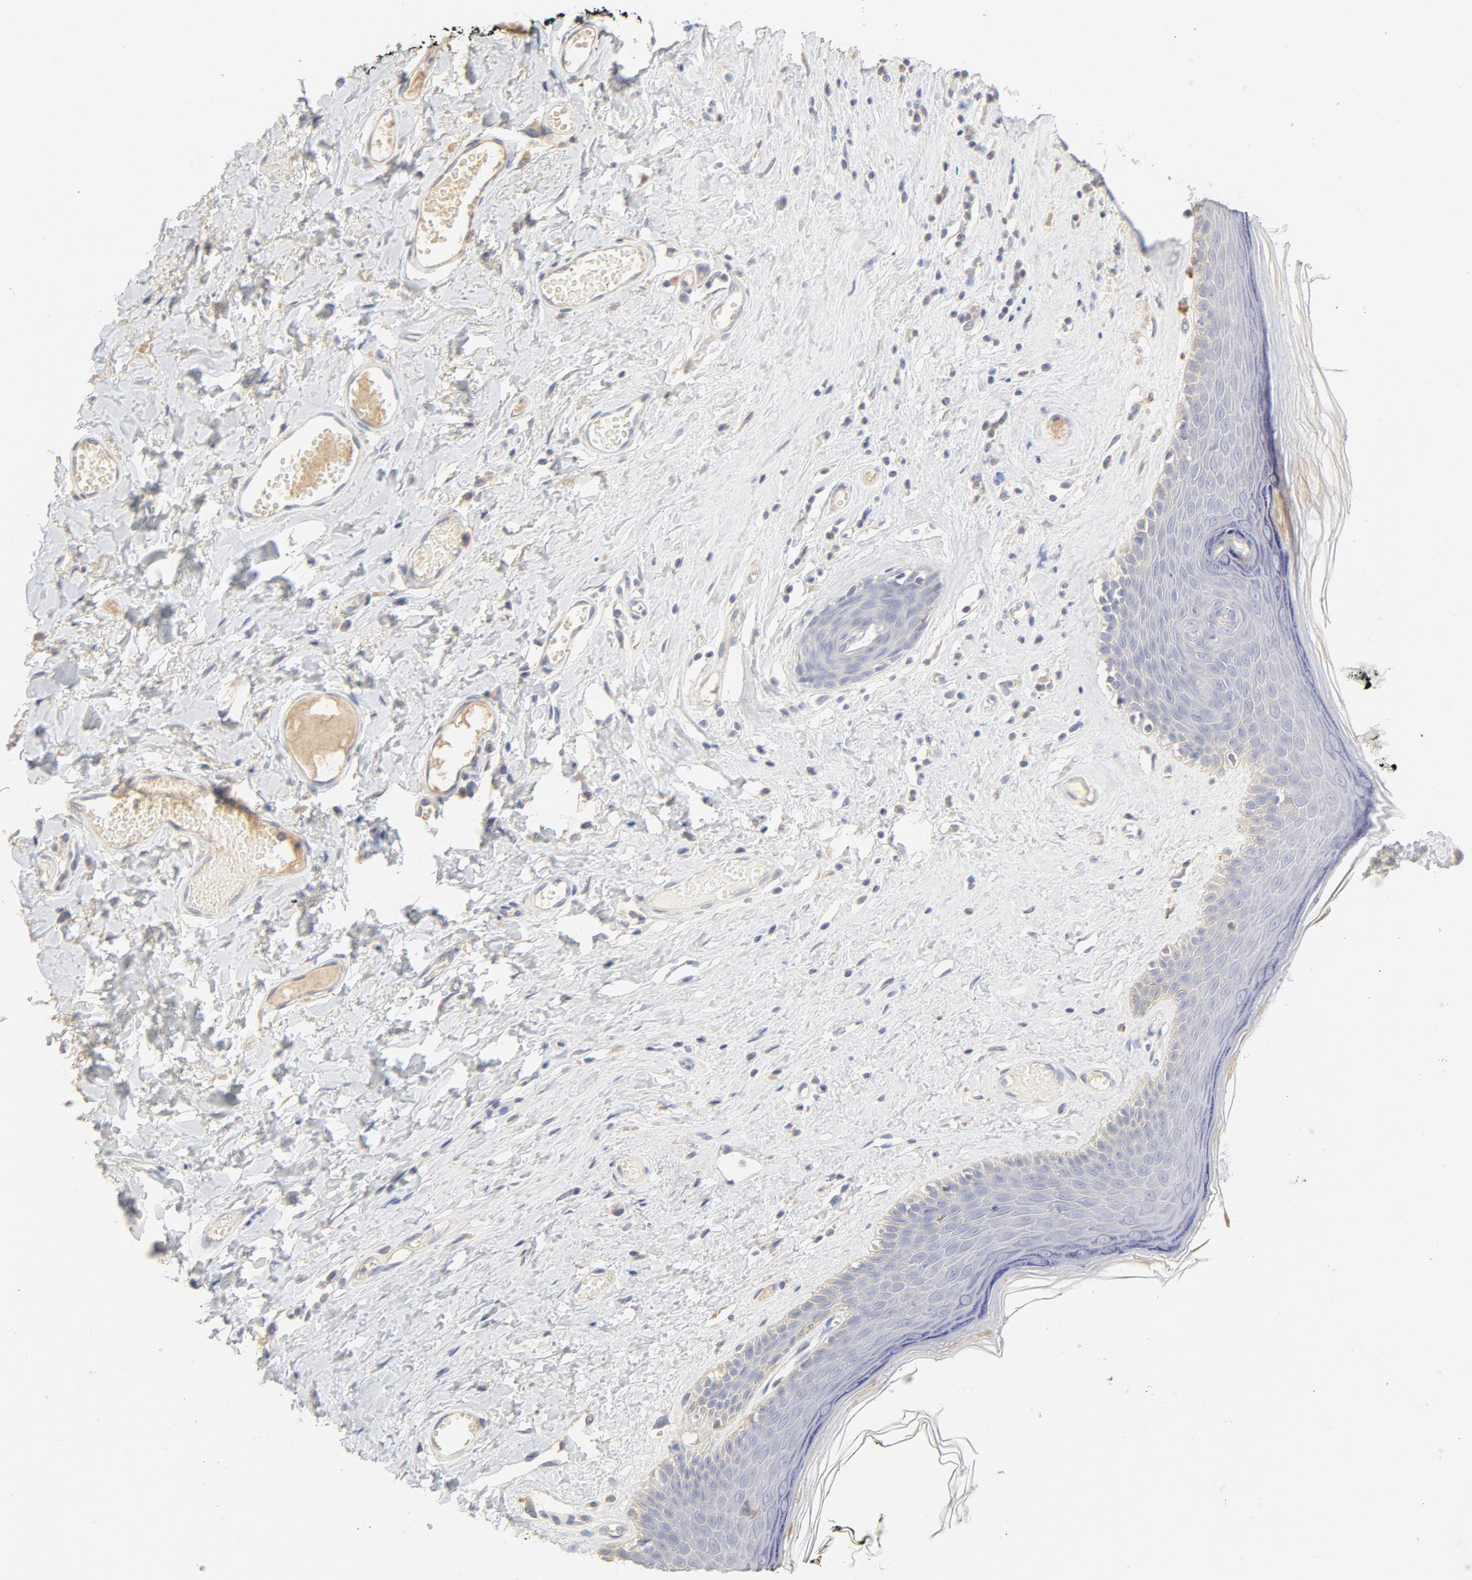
{"staining": {"intensity": "negative", "quantity": "none", "location": "none"}, "tissue": "skin", "cell_type": "Epidermal cells", "image_type": "normal", "snomed": [{"axis": "morphology", "description": "Normal tissue, NOS"}, {"axis": "morphology", "description": "Inflammation, NOS"}, {"axis": "topography", "description": "Vulva"}], "caption": "Skin stained for a protein using IHC reveals no expression epidermal cells.", "gene": "FCGBP", "patient": {"sex": "female", "age": 84}}